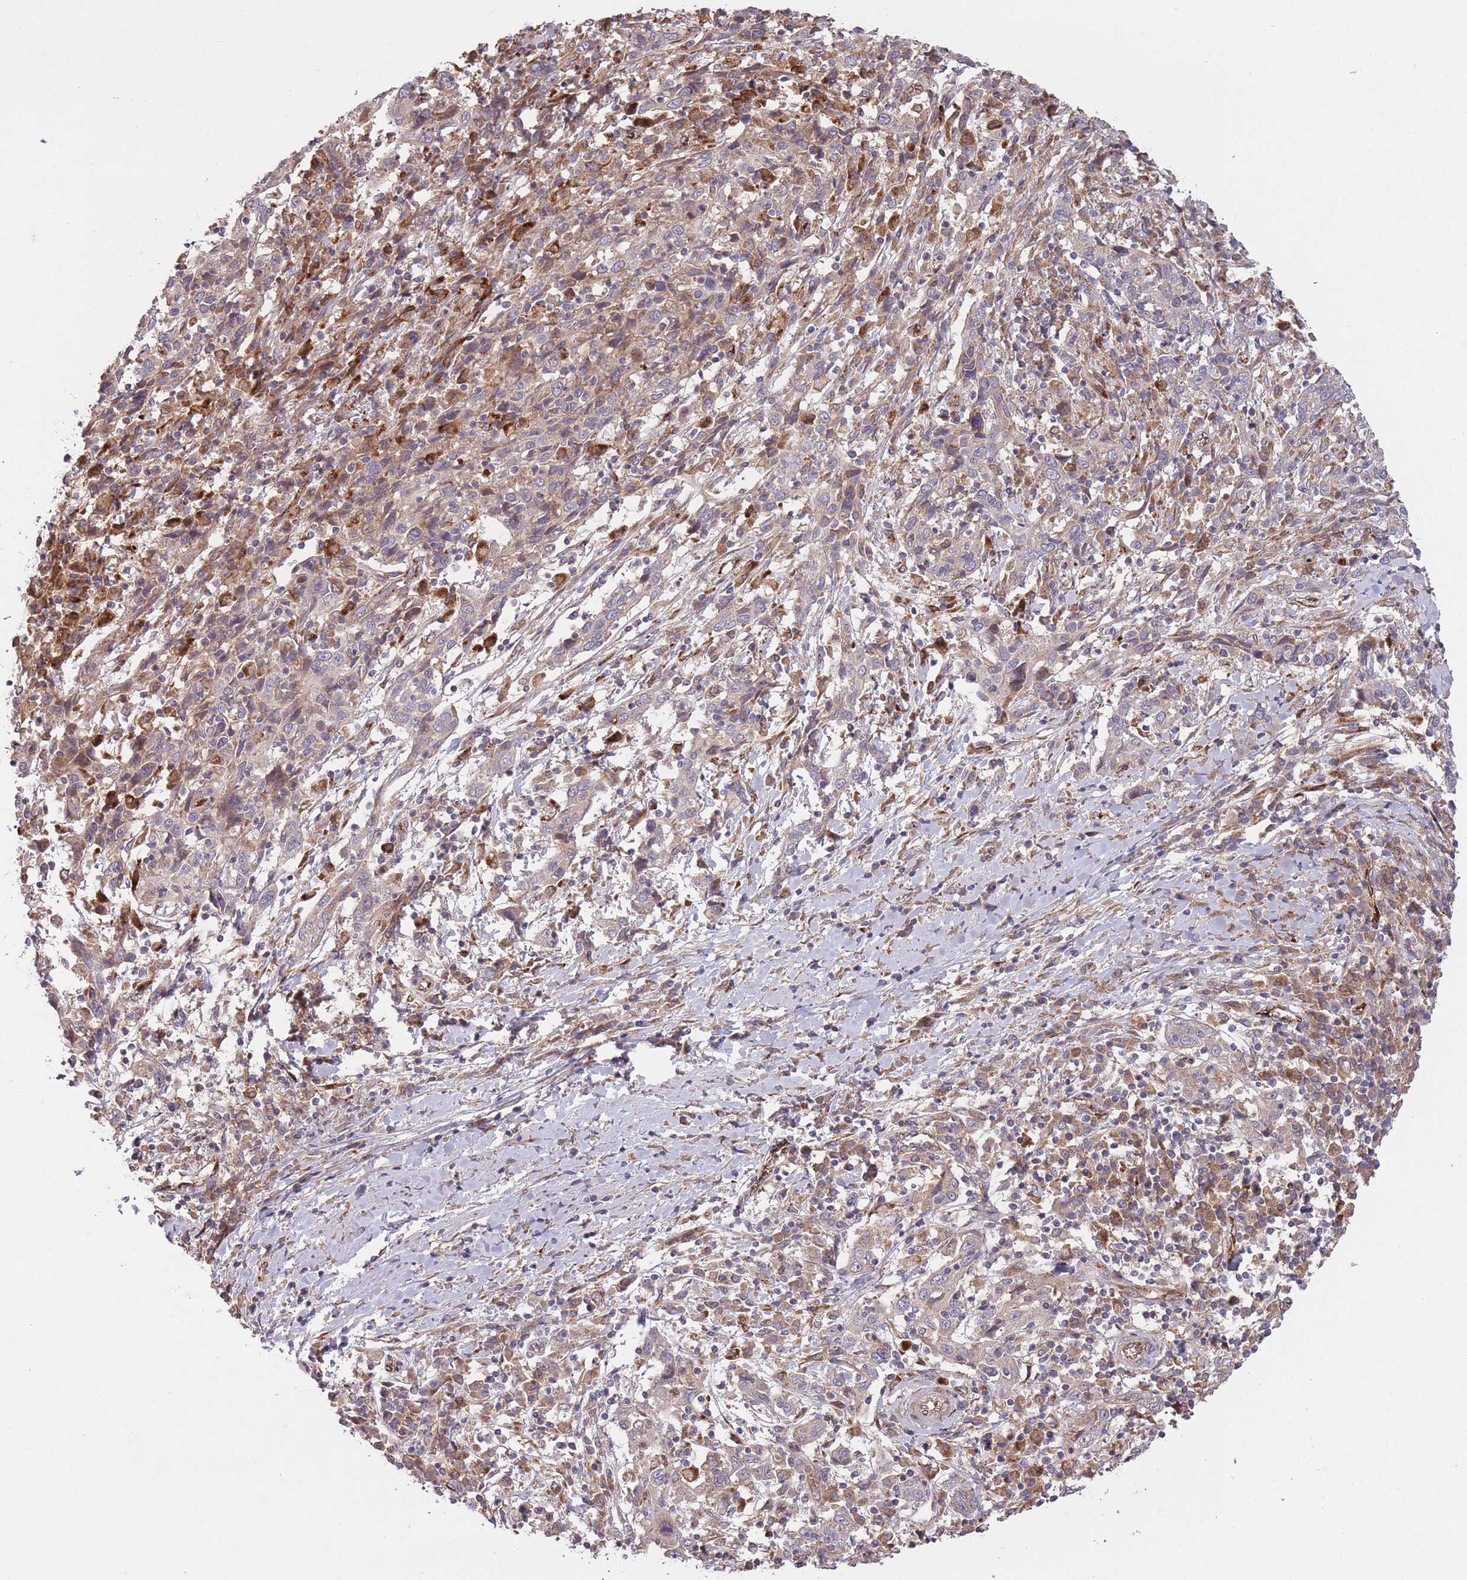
{"staining": {"intensity": "weak", "quantity": "<25%", "location": "cytoplasmic/membranous"}, "tissue": "cervical cancer", "cell_type": "Tumor cells", "image_type": "cancer", "snomed": [{"axis": "morphology", "description": "Squamous cell carcinoma, NOS"}, {"axis": "topography", "description": "Cervix"}], "caption": "Tumor cells show no significant positivity in cervical cancer.", "gene": "CISH", "patient": {"sex": "female", "age": 46}}